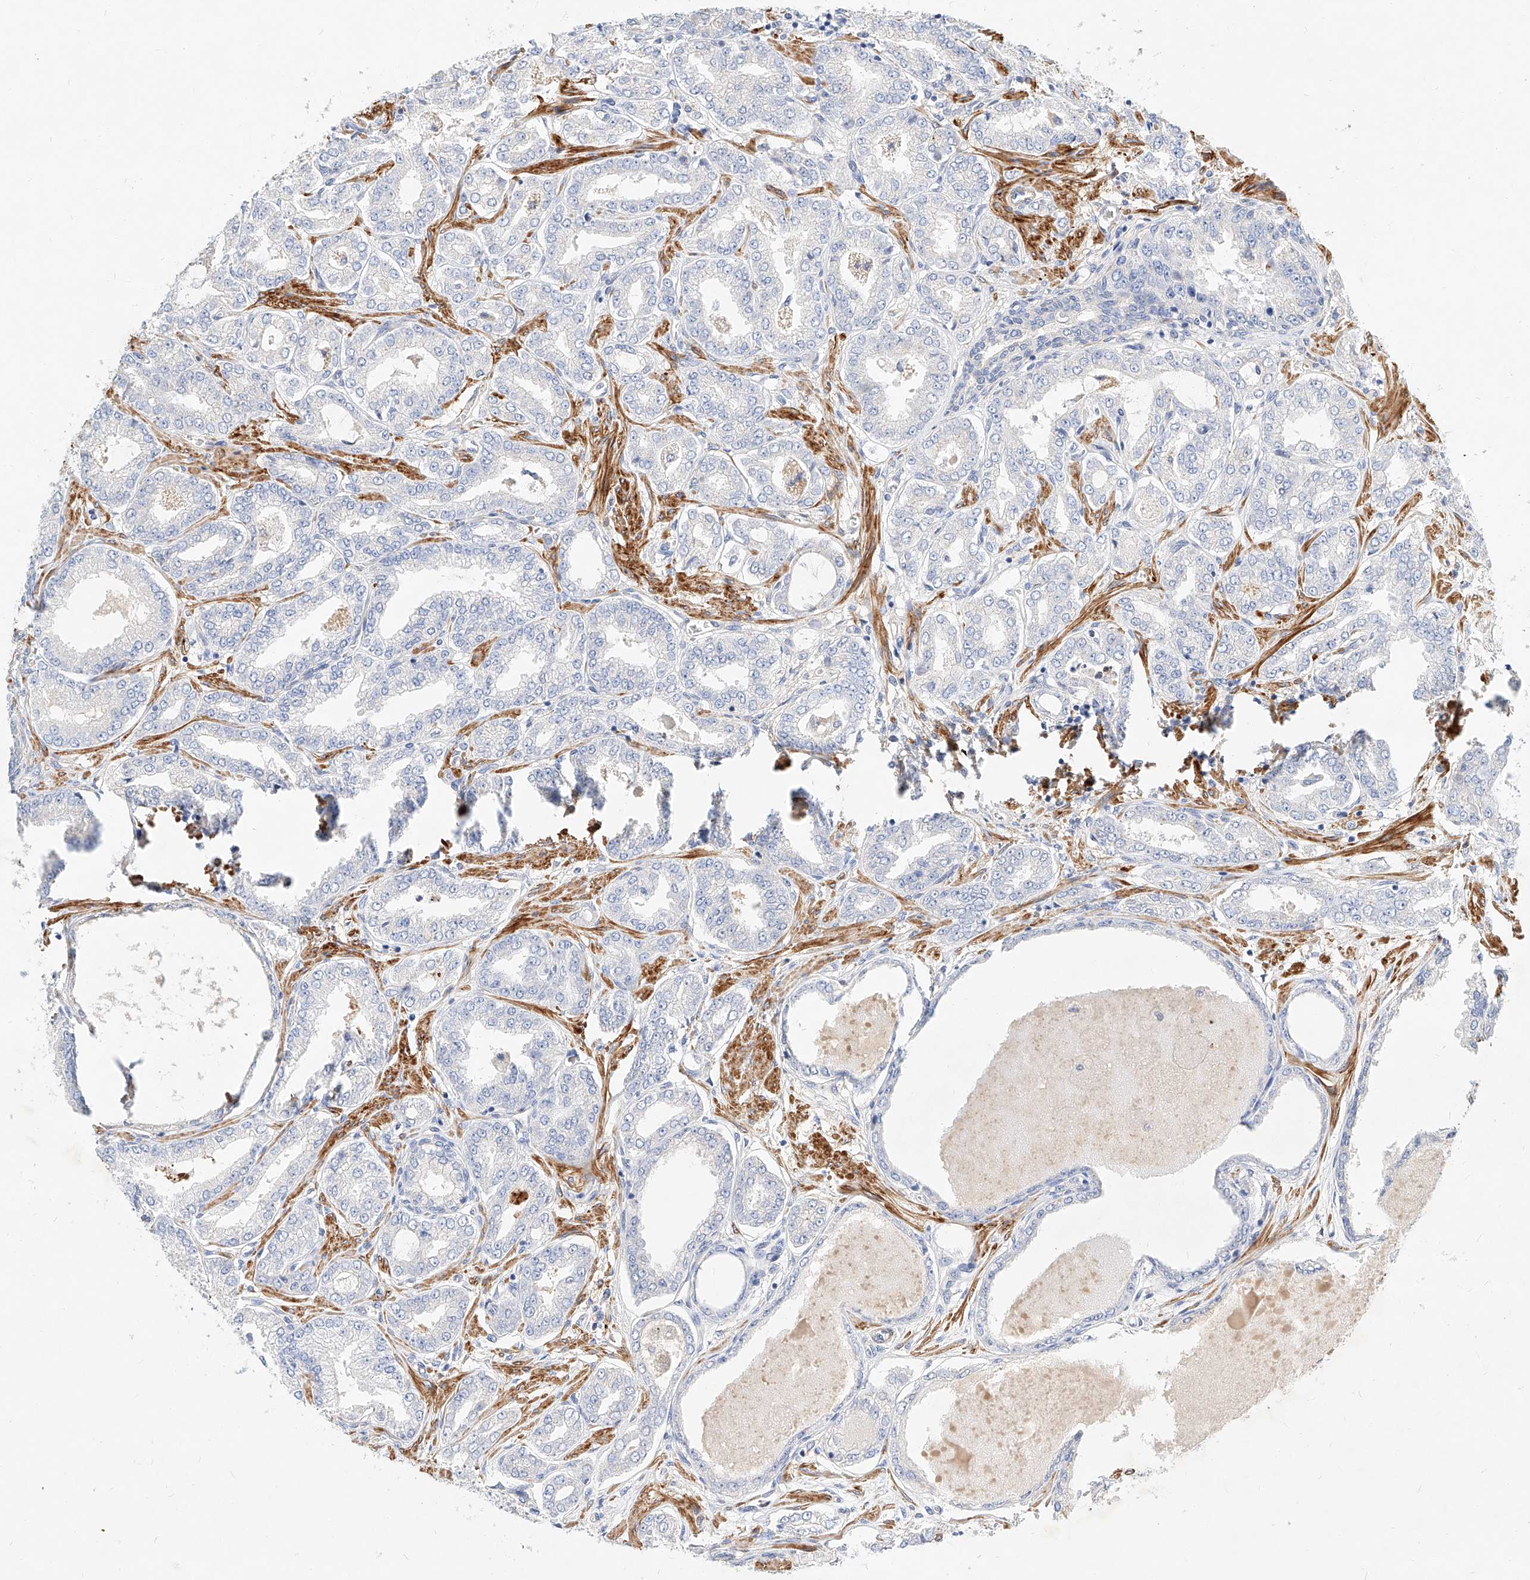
{"staining": {"intensity": "negative", "quantity": "none", "location": "none"}, "tissue": "prostate cancer", "cell_type": "Tumor cells", "image_type": "cancer", "snomed": [{"axis": "morphology", "description": "Adenocarcinoma, Low grade"}, {"axis": "topography", "description": "Prostate"}], "caption": "Immunohistochemical staining of human prostate cancer (adenocarcinoma (low-grade)) exhibits no significant expression in tumor cells. (DAB (3,3'-diaminobenzidine) immunohistochemistry (IHC), high magnification).", "gene": "KCNH5", "patient": {"sex": "male", "age": 63}}